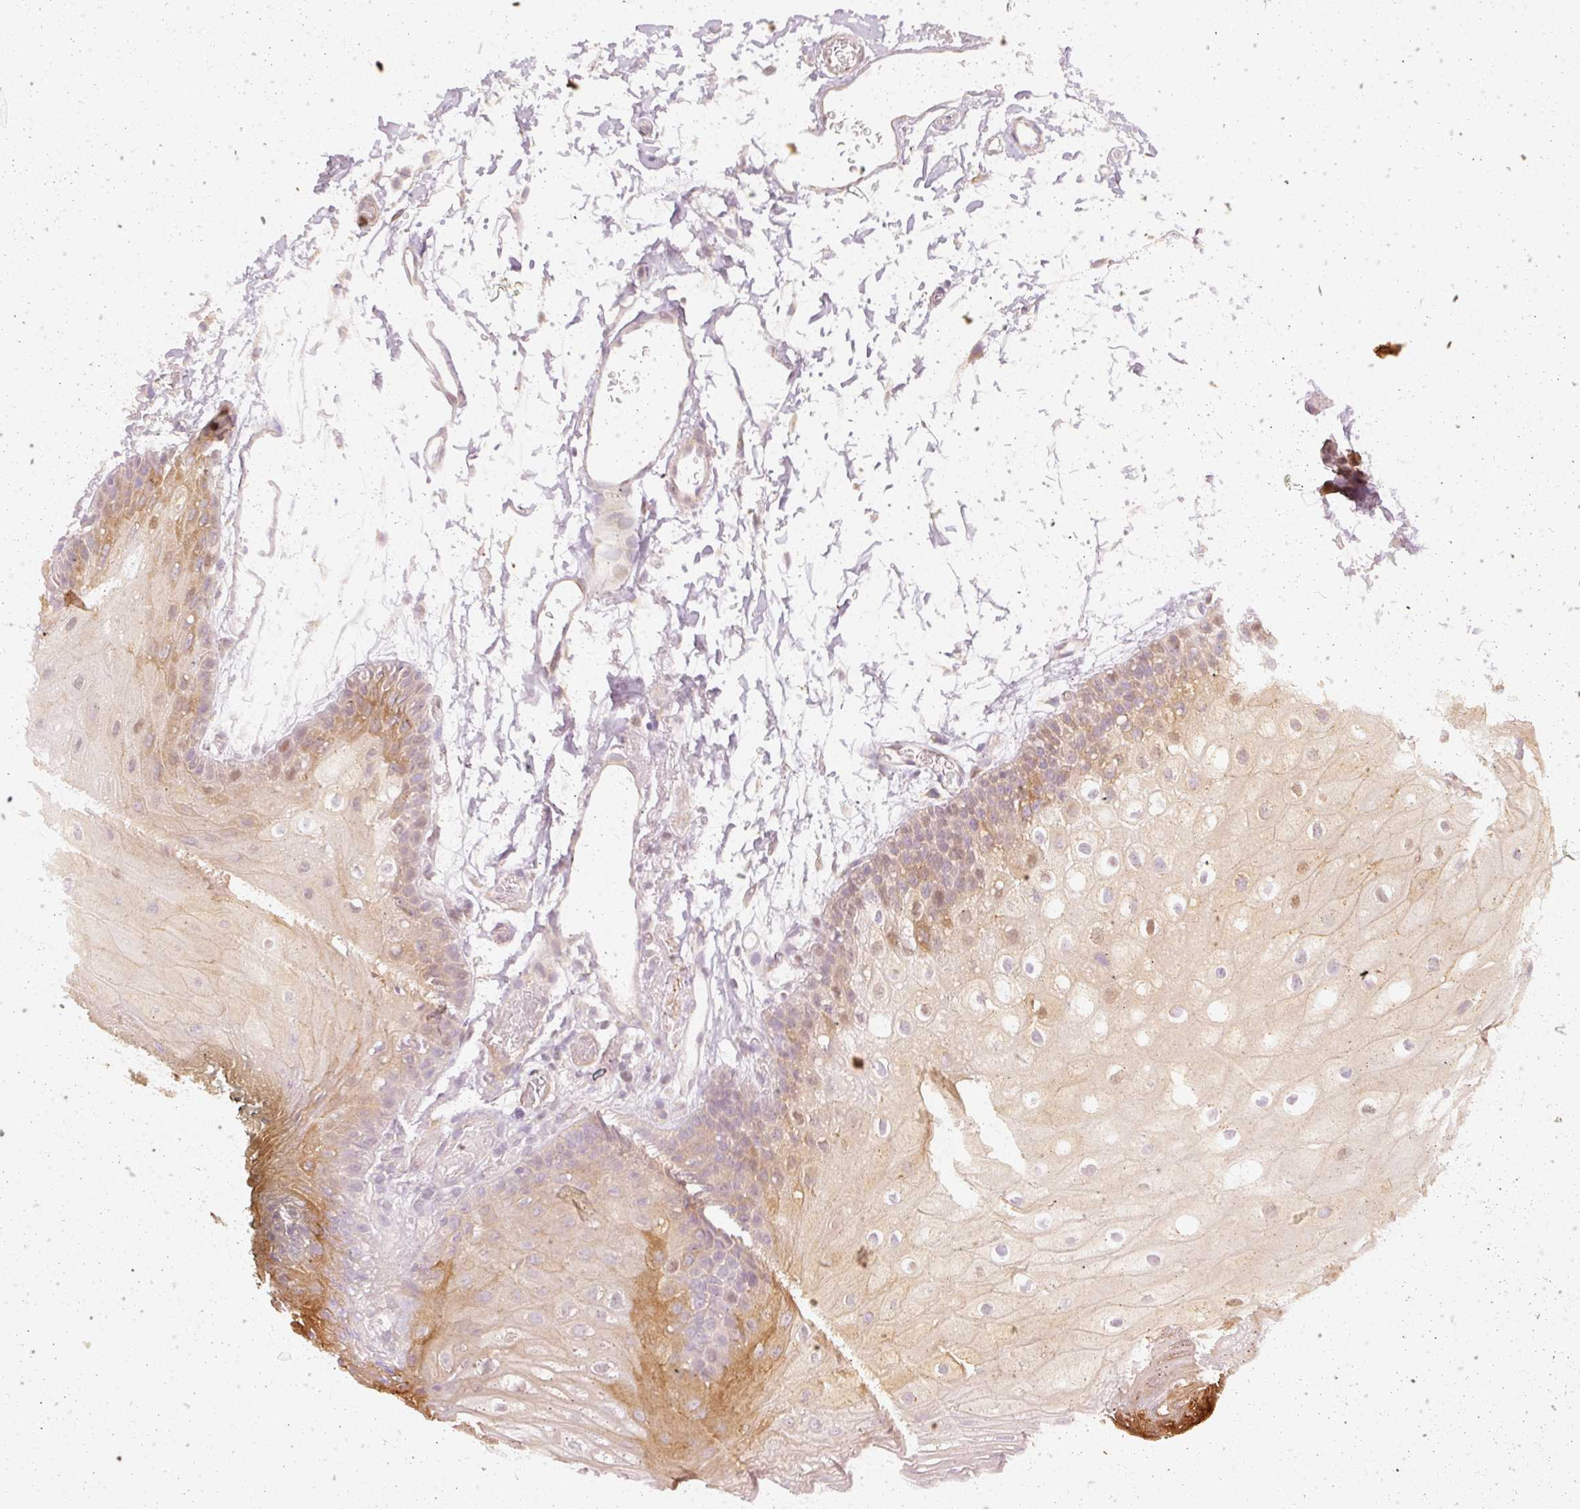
{"staining": {"intensity": "moderate", "quantity": "25%-75%", "location": "cytoplasmic/membranous,nuclear"}, "tissue": "oral mucosa", "cell_type": "Squamous epithelial cells", "image_type": "normal", "snomed": [{"axis": "morphology", "description": "Normal tissue, NOS"}, {"axis": "morphology", "description": "Squamous cell carcinoma, NOS"}, {"axis": "topography", "description": "Oral tissue"}, {"axis": "topography", "description": "Head-Neck"}], "caption": "Squamous epithelial cells display medium levels of moderate cytoplasmic/membranous,nuclear positivity in about 25%-75% of cells in normal oral mucosa.", "gene": "DAPP1", "patient": {"sex": "female", "age": 81}}